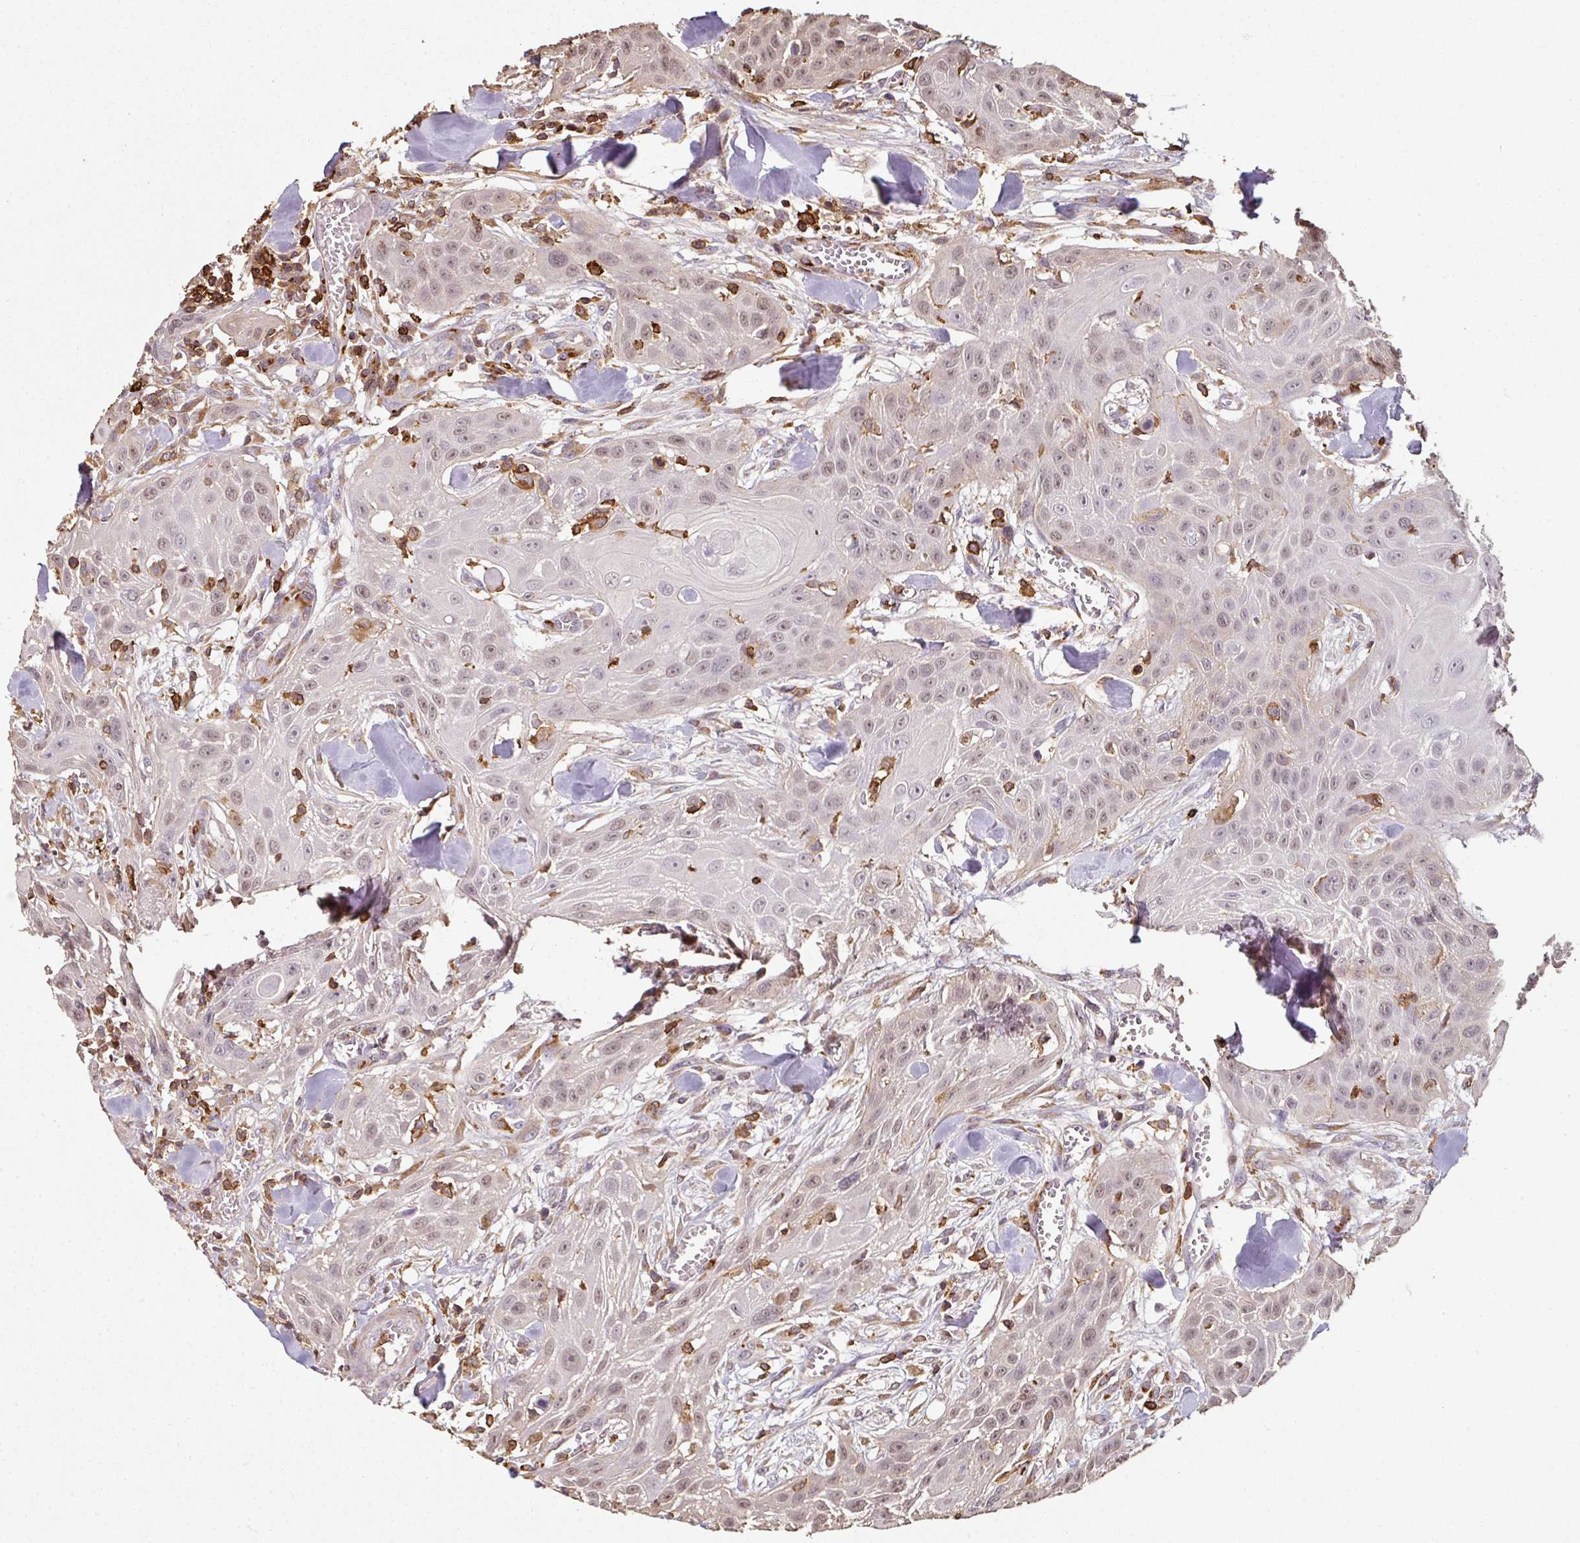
{"staining": {"intensity": "negative", "quantity": "none", "location": "none"}, "tissue": "head and neck cancer", "cell_type": "Tumor cells", "image_type": "cancer", "snomed": [{"axis": "morphology", "description": "Squamous cell carcinoma, NOS"}, {"axis": "topography", "description": "Lymph node"}, {"axis": "topography", "description": "Salivary gland"}, {"axis": "topography", "description": "Head-Neck"}], "caption": "DAB (3,3'-diaminobenzidine) immunohistochemical staining of human head and neck cancer (squamous cell carcinoma) exhibits no significant expression in tumor cells.", "gene": "OLFML2B", "patient": {"sex": "female", "age": 74}}